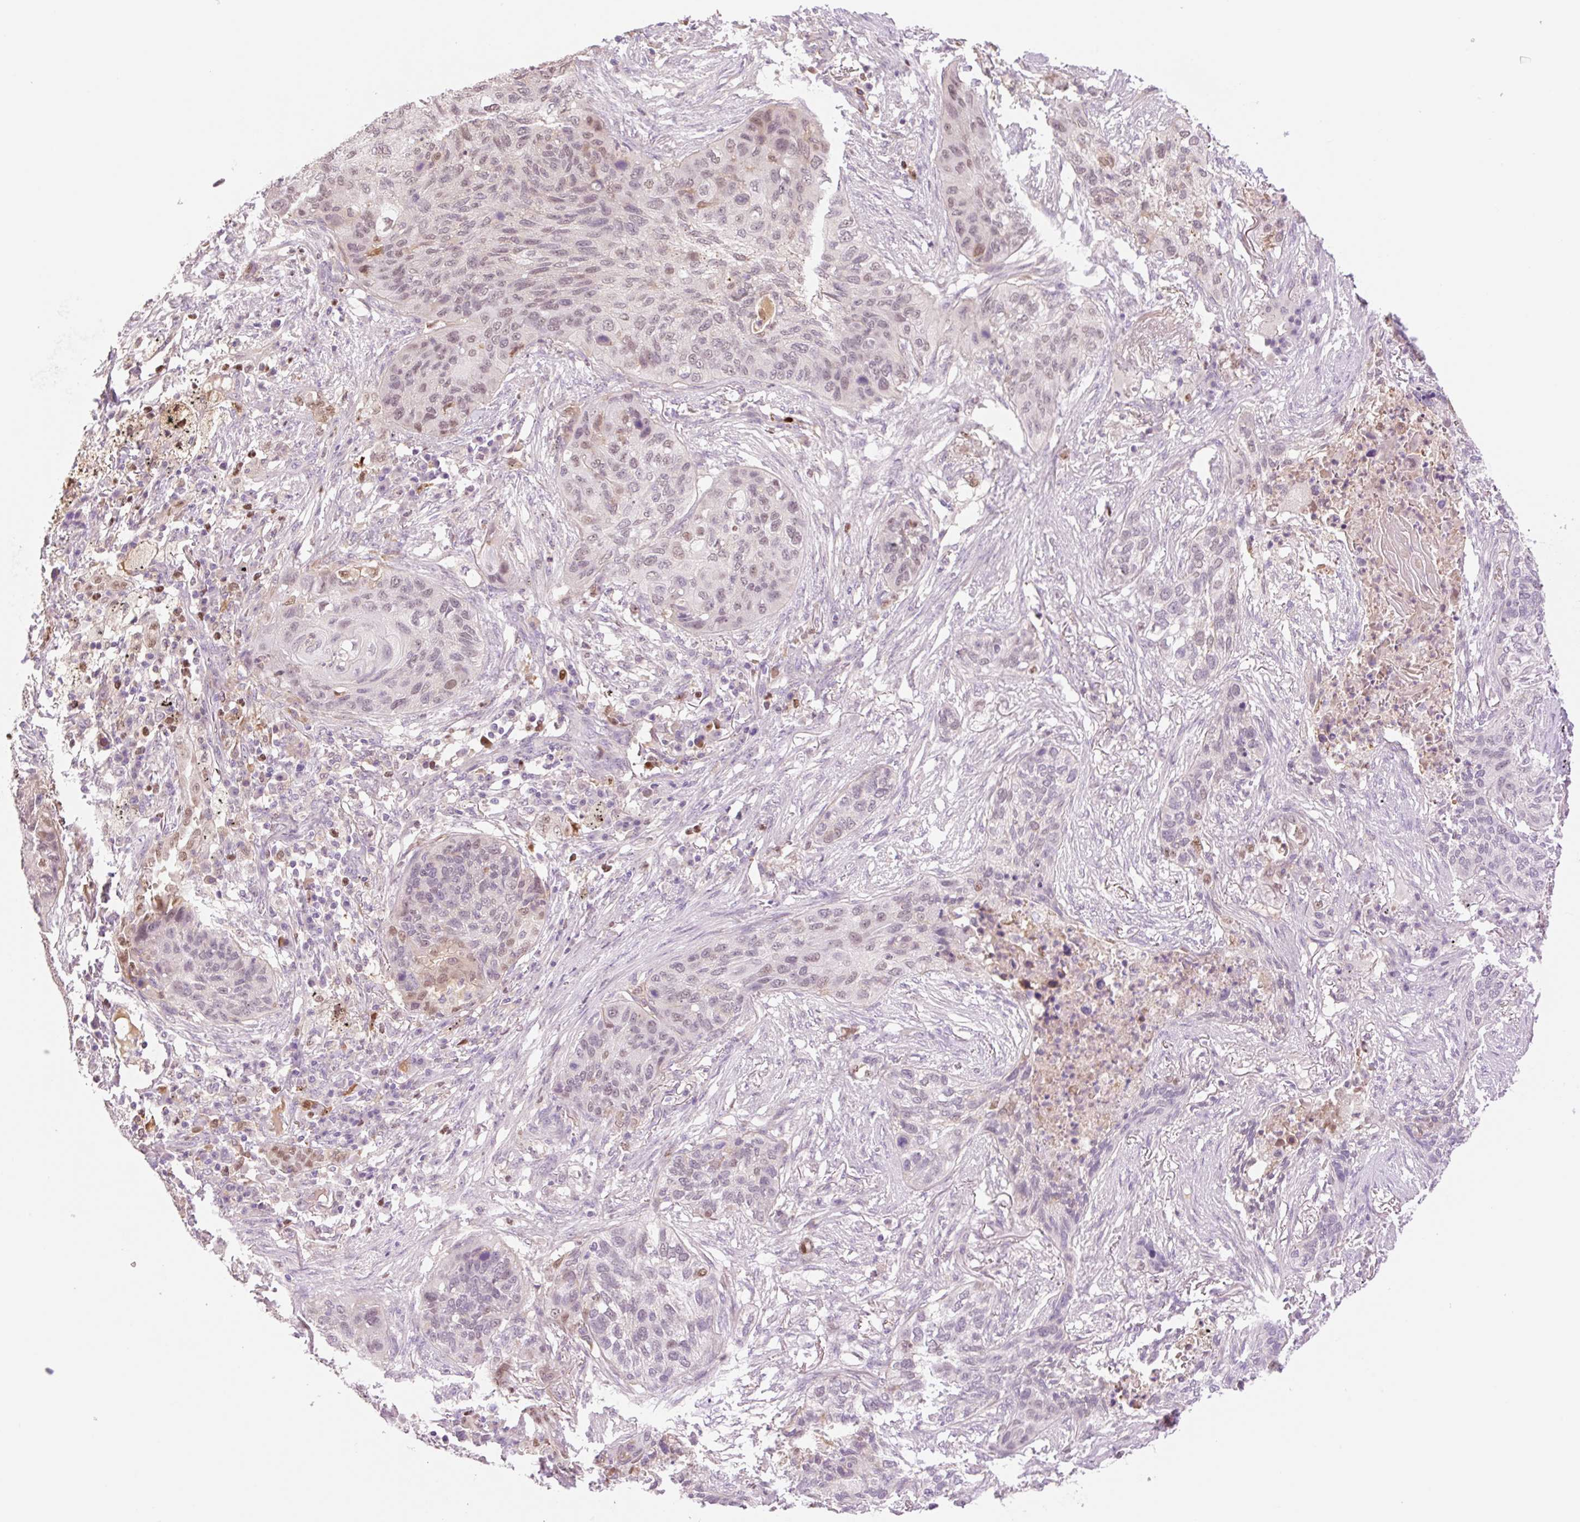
{"staining": {"intensity": "weak", "quantity": "25%-75%", "location": "nuclear"}, "tissue": "lung cancer", "cell_type": "Tumor cells", "image_type": "cancer", "snomed": [{"axis": "morphology", "description": "Squamous cell carcinoma, NOS"}, {"axis": "topography", "description": "Lung"}], "caption": "Immunohistochemistry histopathology image of neoplastic tissue: lung cancer (squamous cell carcinoma) stained using IHC exhibits low levels of weak protein expression localized specifically in the nuclear of tumor cells, appearing as a nuclear brown color.", "gene": "HEBP1", "patient": {"sex": "female", "age": 63}}